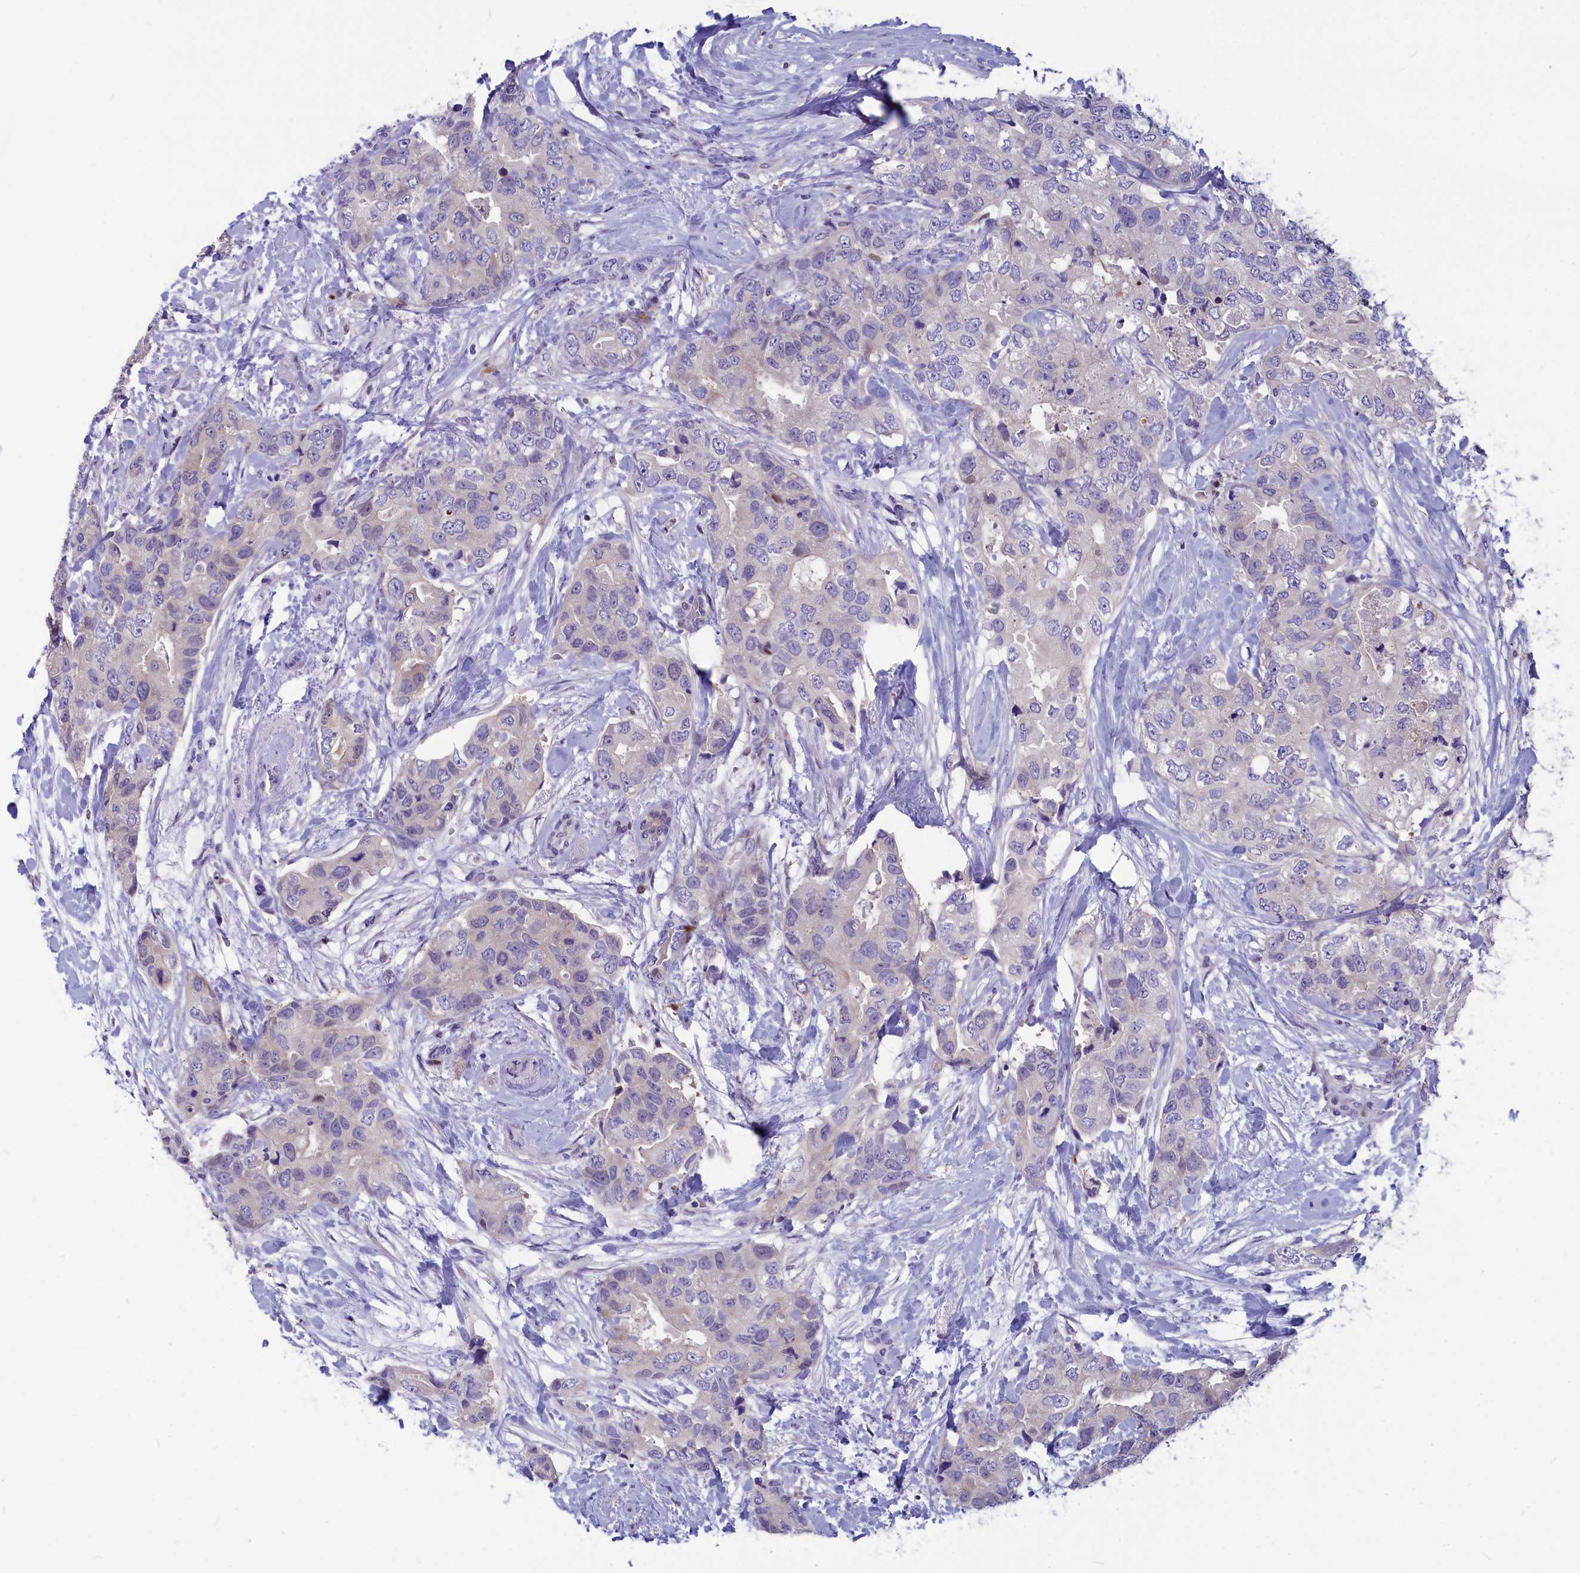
{"staining": {"intensity": "negative", "quantity": "none", "location": "none"}, "tissue": "breast cancer", "cell_type": "Tumor cells", "image_type": "cancer", "snomed": [{"axis": "morphology", "description": "Duct carcinoma"}, {"axis": "topography", "description": "Breast"}], "caption": "IHC photomicrograph of neoplastic tissue: breast intraductal carcinoma stained with DAB reveals no significant protein staining in tumor cells.", "gene": "NKPD1", "patient": {"sex": "female", "age": 62}}